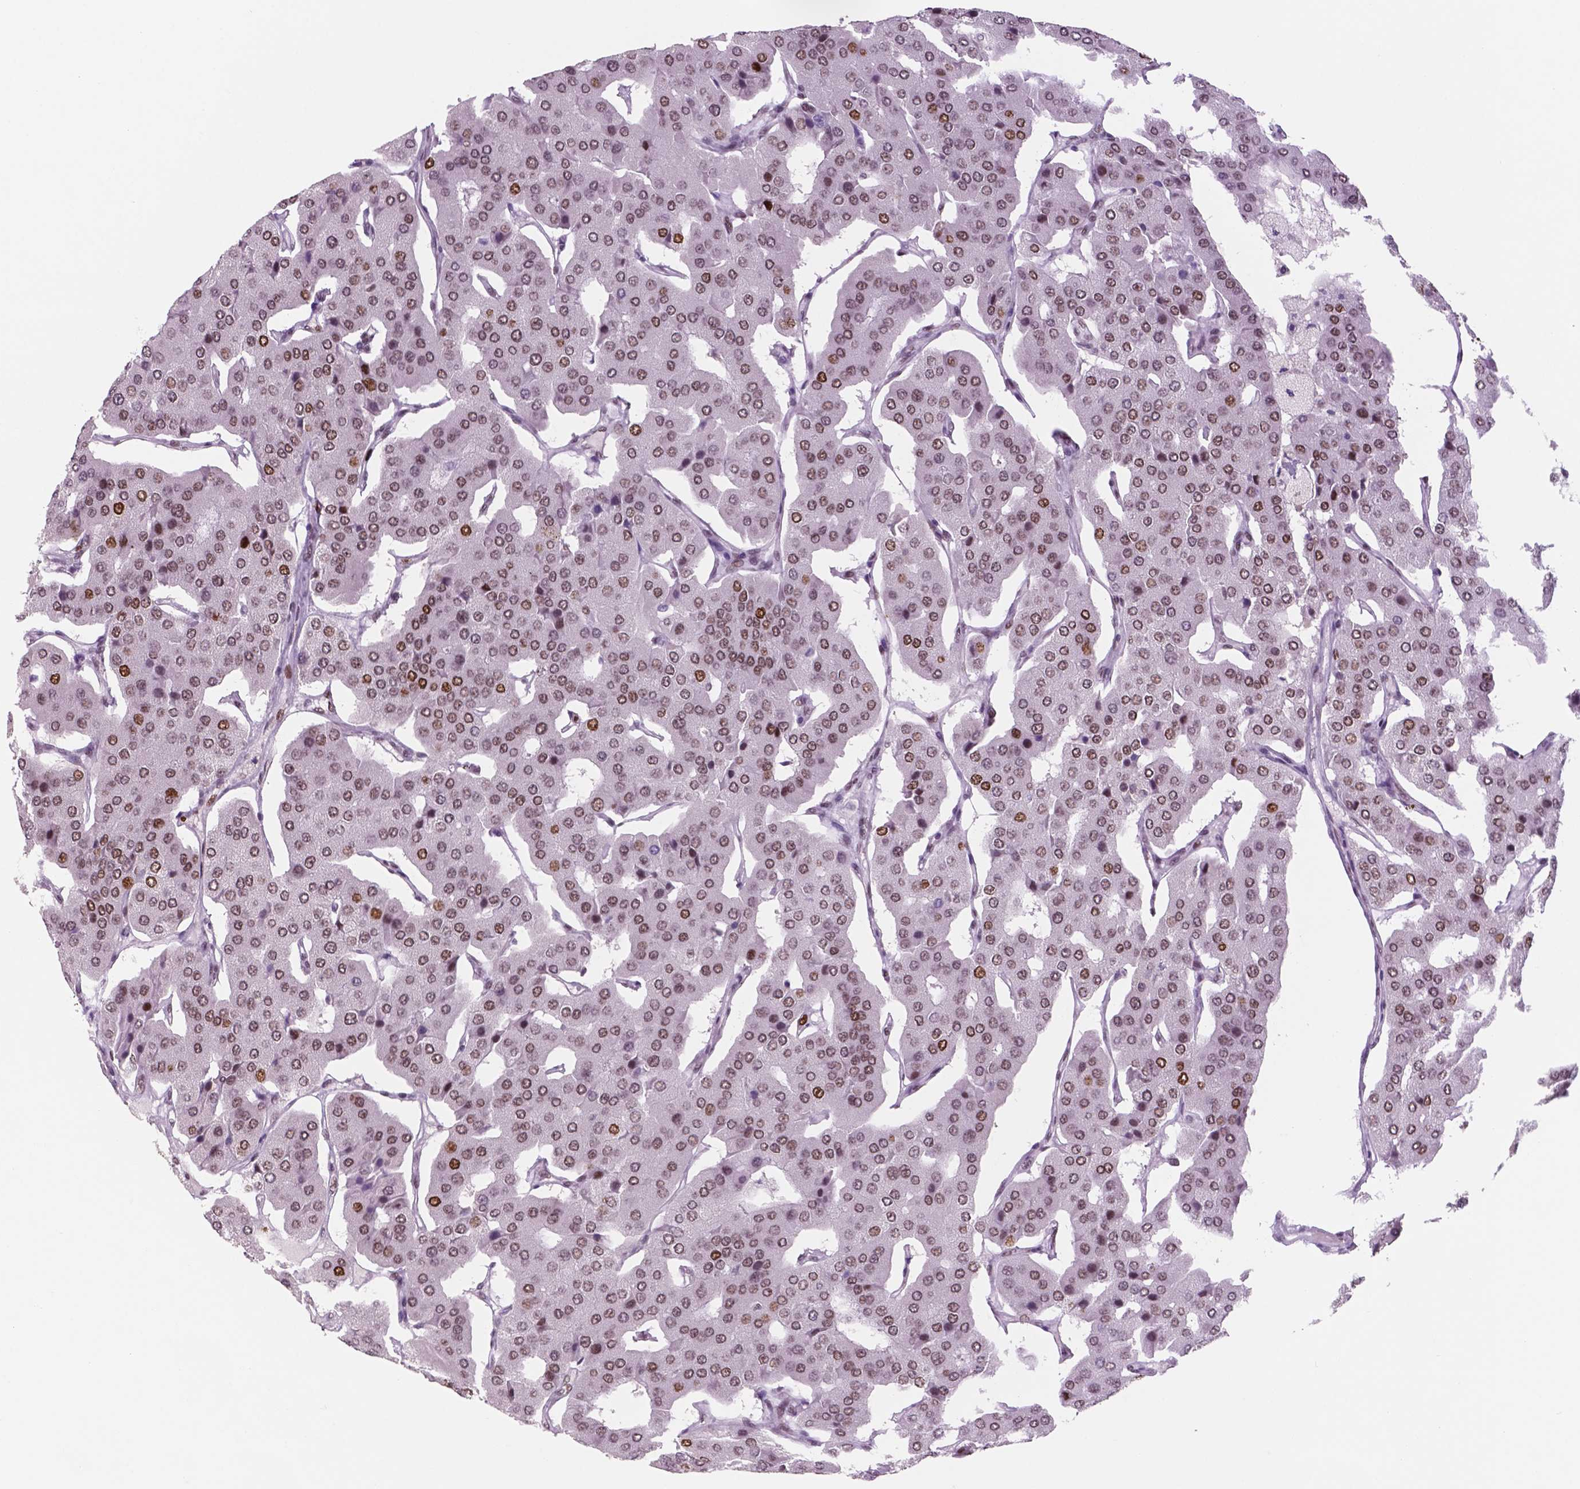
{"staining": {"intensity": "moderate", "quantity": ">75%", "location": "nuclear"}, "tissue": "parathyroid gland", "cell_type": "Glandular cells", "image_type": "normal", "snomed": [{"axis": "morphology", "description": "Normal tissue, NOS"}, {"axis": "morphology", "description": "Adenoma, NOS"}, {"axis": "topography", "description": "Parathyroid gland"}], "caption": "Immunohistochemical staining of benign parathyroid gland shows moderate nuclear protein staining in about >75% of glandular cells.", "gene": "MSH6", "patient": {"sex": "female", "age": 86}}